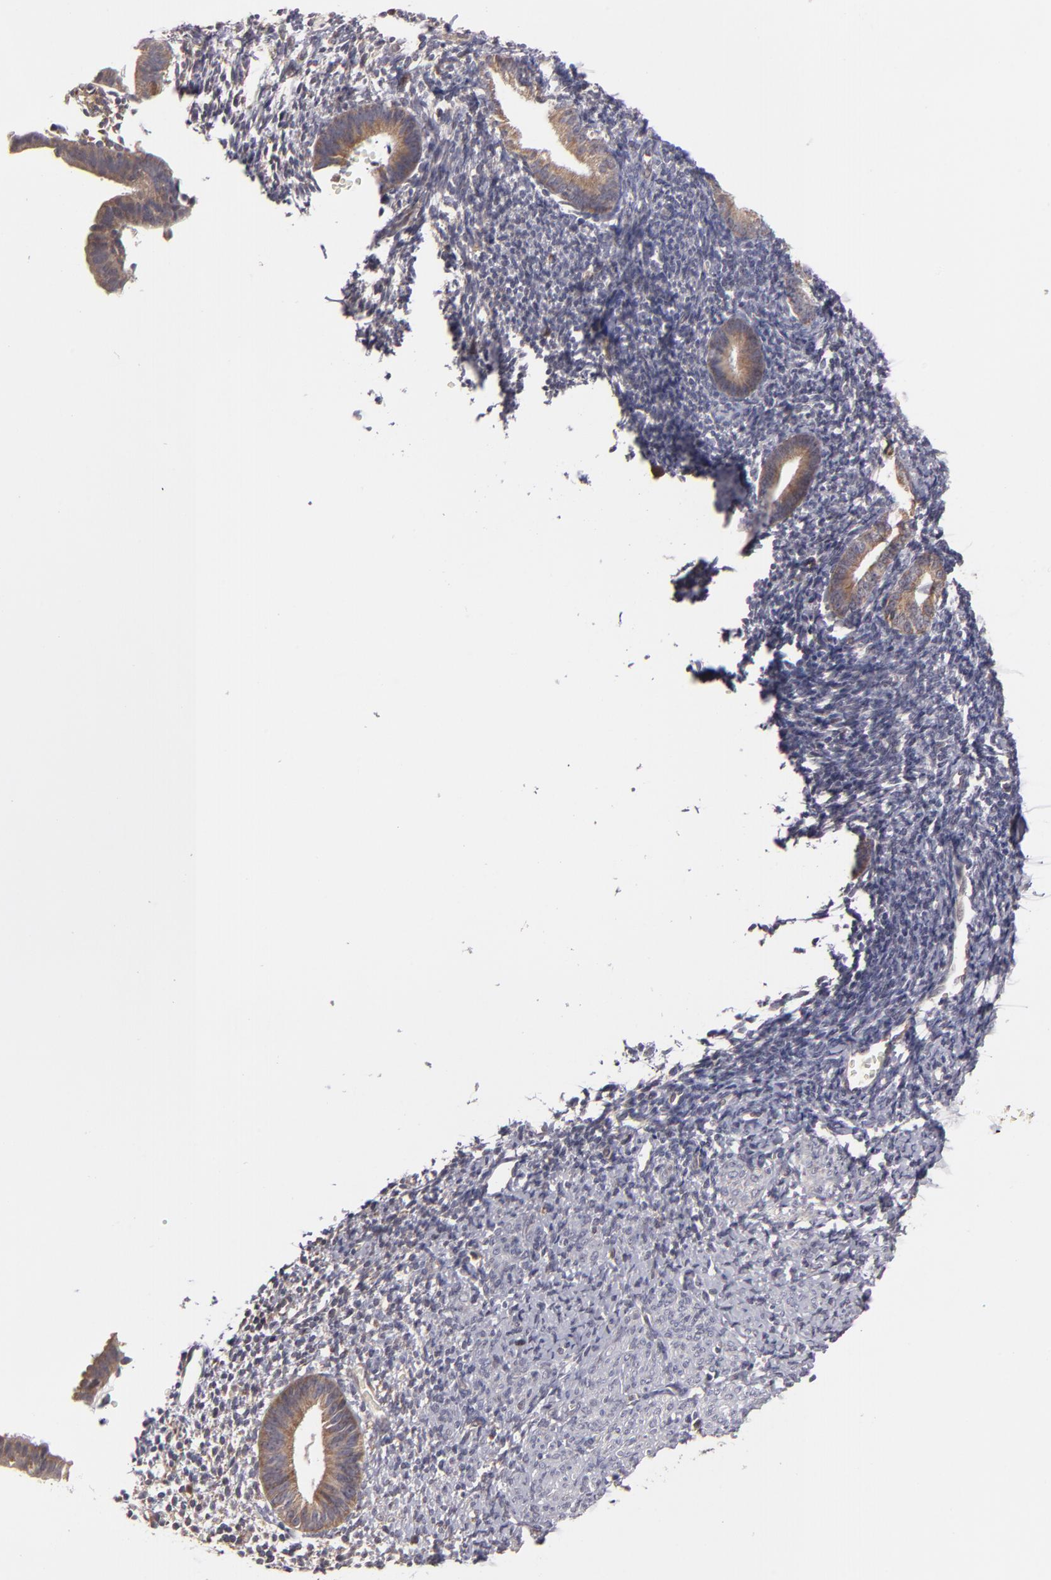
{"staining": {"intensity": "negative", "quantity": "none", "location": "none"}, "tissue": "endometrium", "cell_type": "Cells in endometrial stroma", "image_type": "normal", "snomed": [{"axis": "morphology", "description": "Normal tissue, NOS"}, {"axis": "topography", "description": "Smooth muscle"}, {"axis": "topography", "description": "Endometrium"}], "caption": "IHC of benign human endometrium exhibits no staining in cells in endometrial stroma.", "gene": "CASP1", "patient": {"sex": "female", "age": 57}}